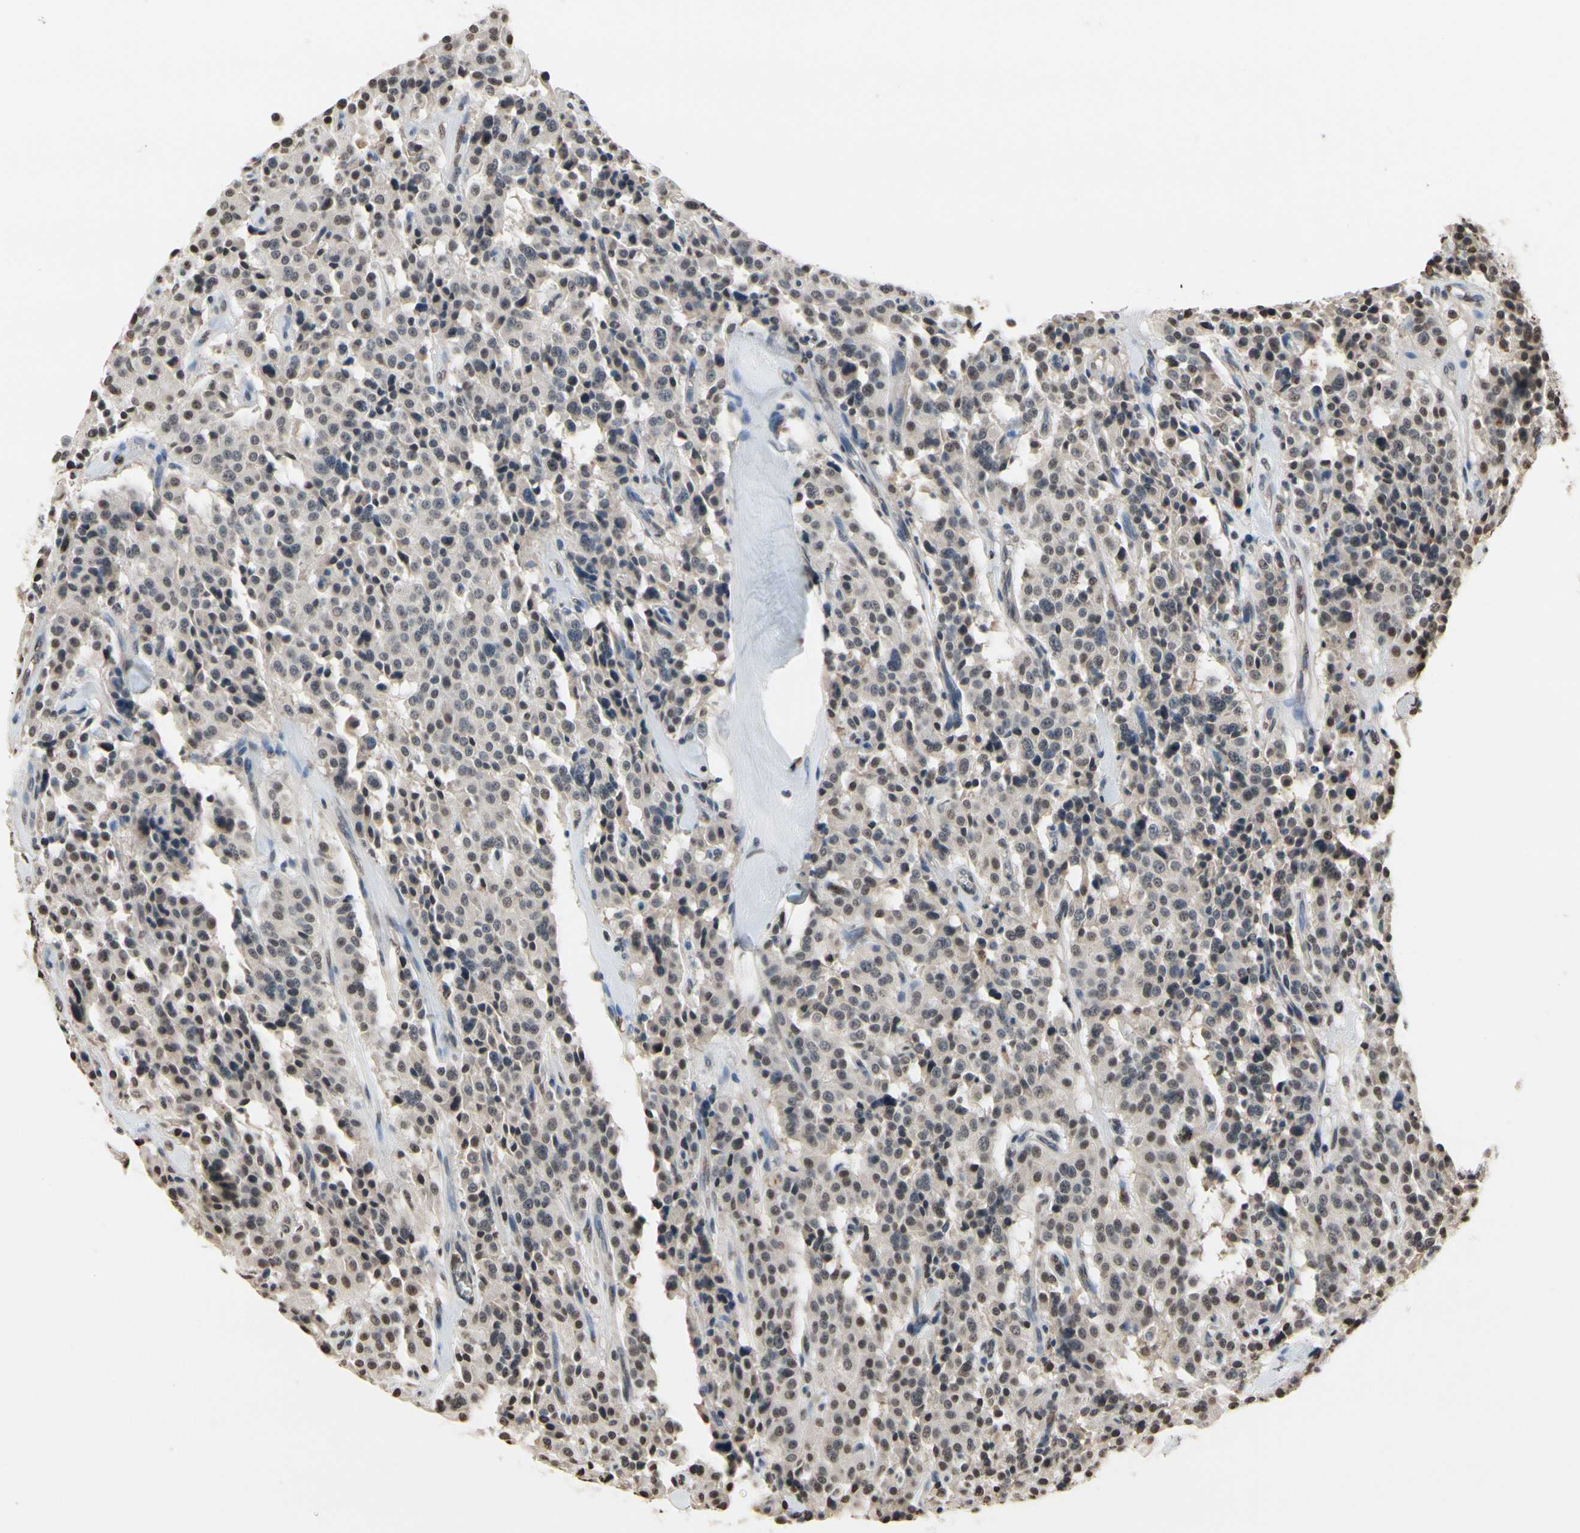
{"staining": {"intensity": "negative", "quantity": "none", "location": "none"}, "tissue": "carcinoid", "cell_type": "Tumor cells", "image_type": "cancer", "snomed": [{"axis": "morphology", "description": "Carcinoid, malignant, NOS"}, {"axis": "topography", "description": "Lung"}], "caption": "Human carcinoid stained for a protein using immunohistochemistry (IHC) demonstrates no staining in tumor cells.", "gene": "HIPK2", "patient": {"sex": "male", "age": 30}}